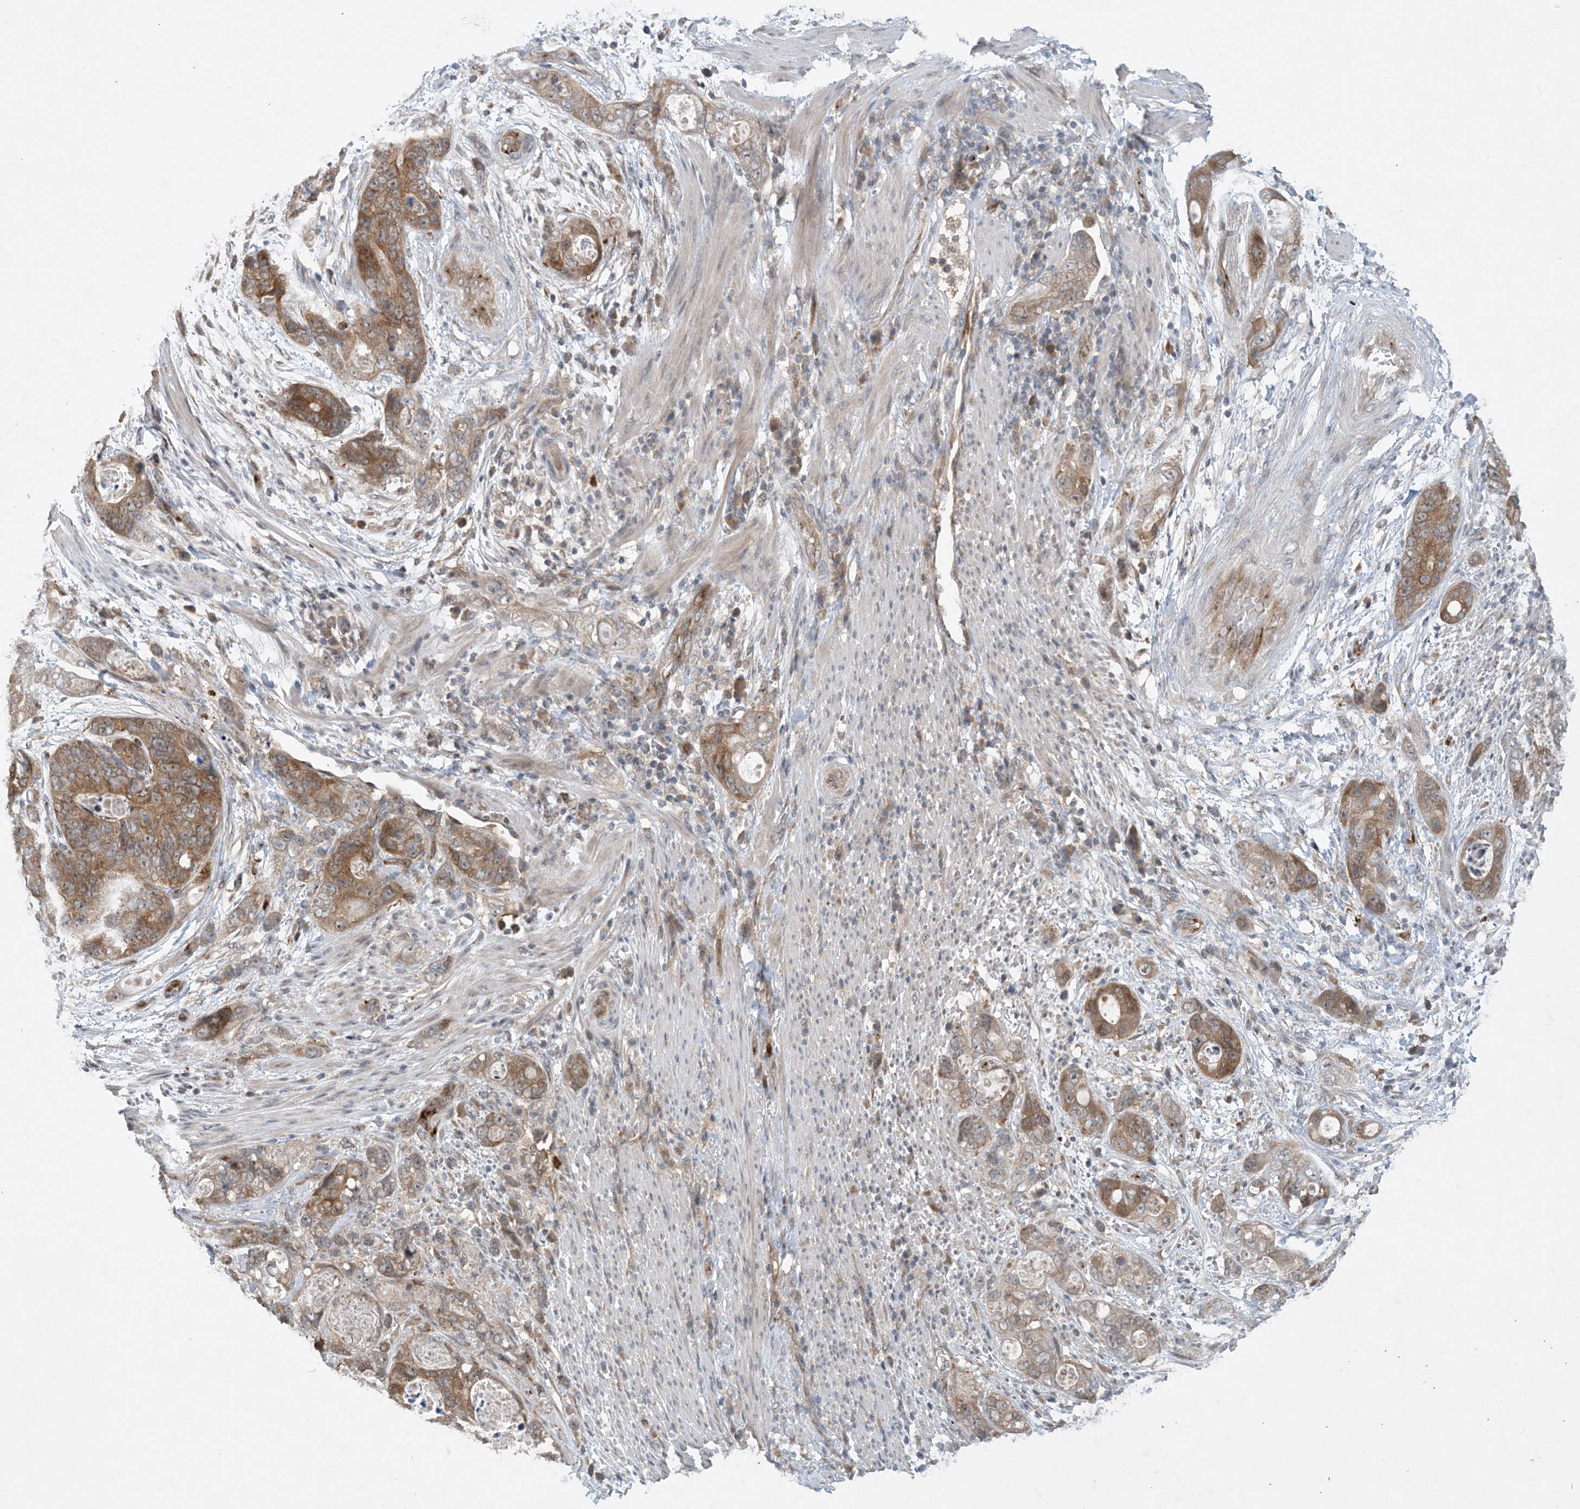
{"staining": {"intensity": "moderate", "quantity": ">75%", "location": "cytoplasmic/membranous"}, "tissue": "stomach cancer", "cell_type": "Tumor cells", "image_type": "cancer", "snomed": [{"axis": "morphology", "description": "Adenocarcinoma, NOS"}, {"axis": "topography", "description": "Stomach"}], "caption": "A brown stain shows moderate cytoplasmic/membranous expression of a protein in human stomach adenocarcinoma tumor cells.", "gene": "TINAG", "patient": {"sex": "female", "age": 89}}